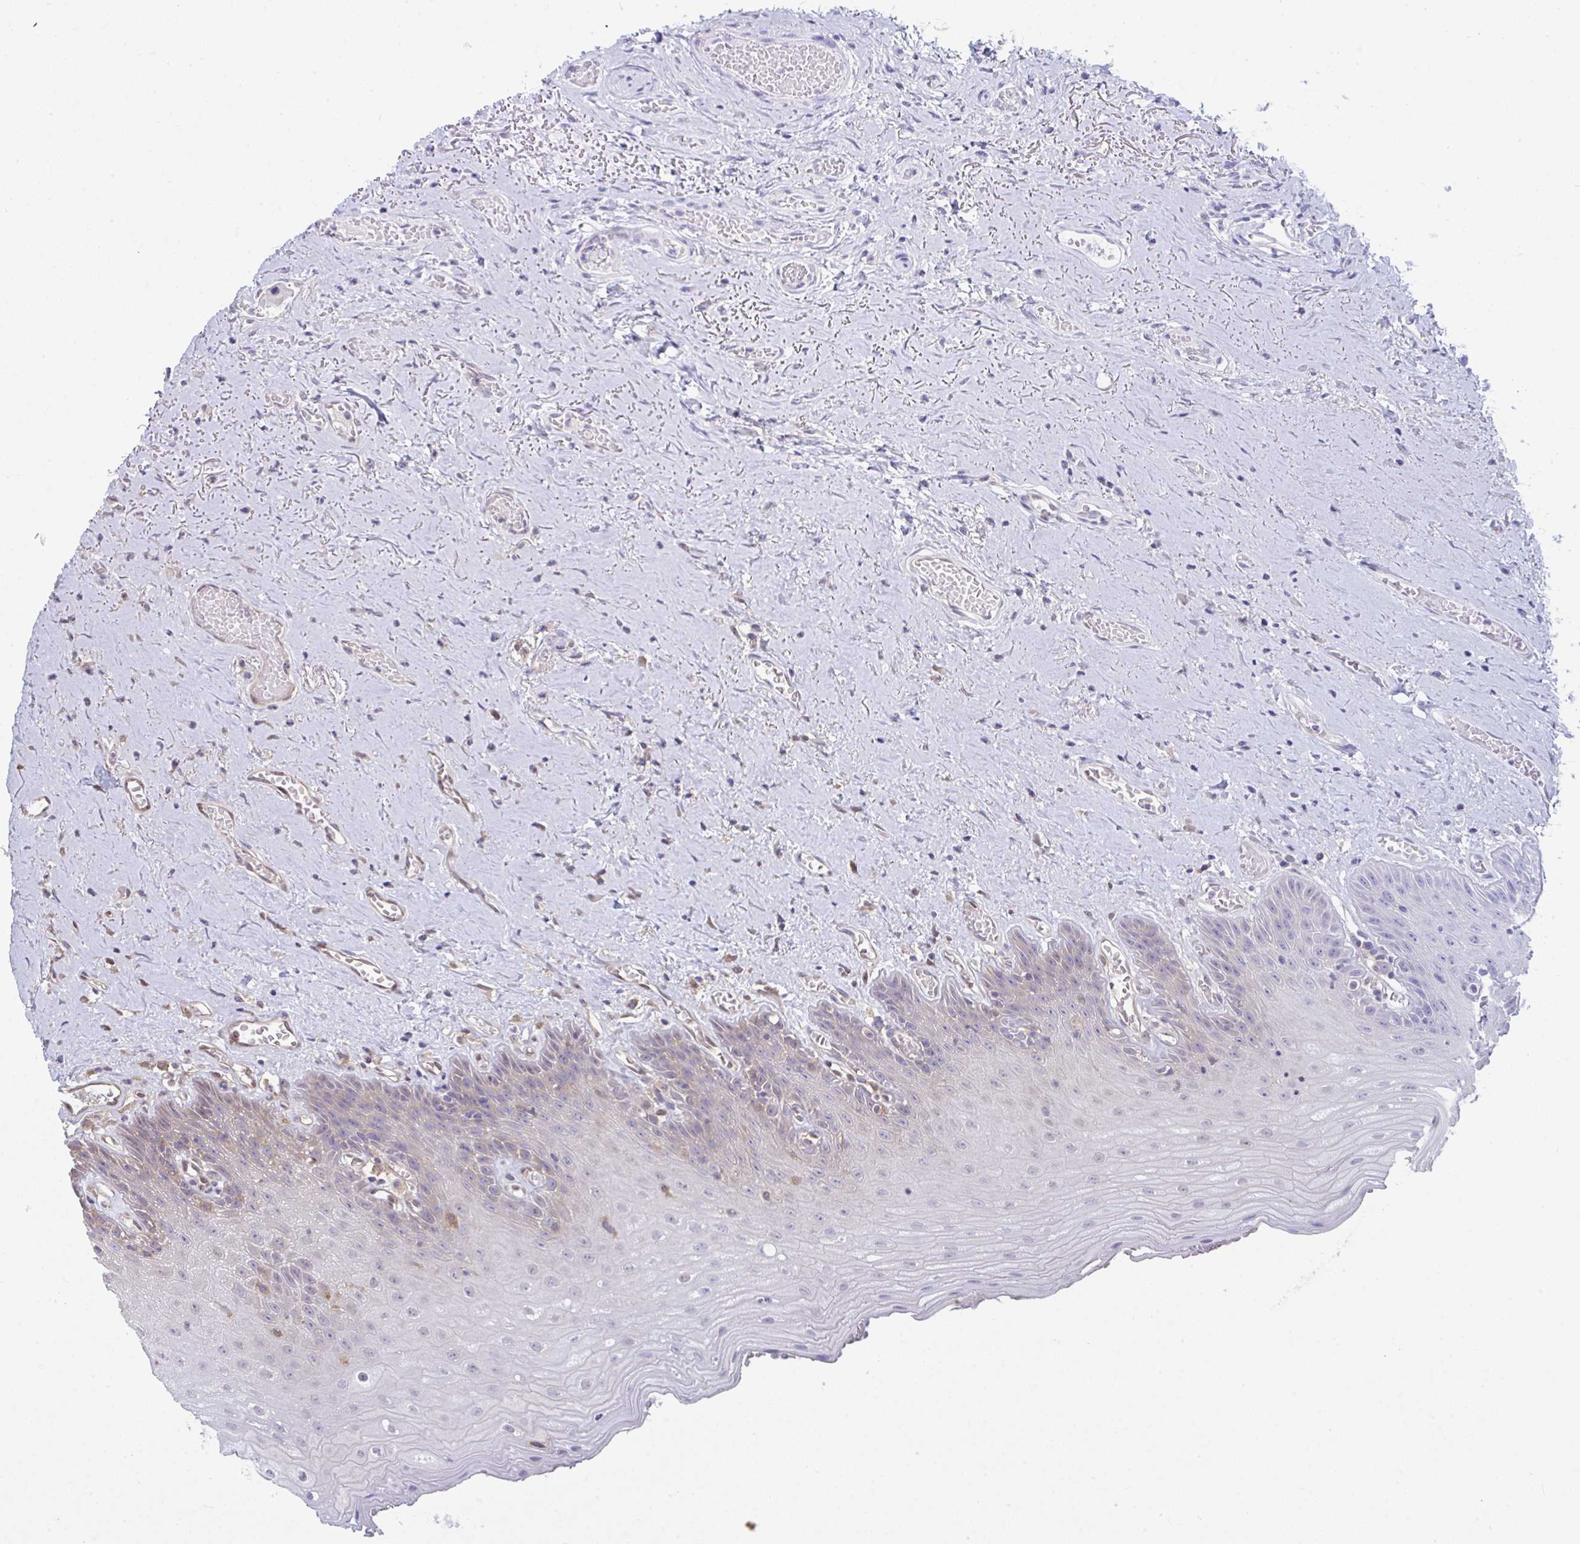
{"staining": {"intensity": "weak", "quantity": "25%-75%", "location": "cytoplasmic/membranous"}, "tissue": "oral mucosa", "cell_type": "Squamous epithelial cells", "image_type": "normal", "snomed": [{"axis": "morphology", "description": "Normal tissue, NOS"}, {"axis": "morphology", "description": "Squamous cell carcinoma, NOS"}, {"axis": "topography", "description": "Oral tissue"}, {"axis": "topography", "description": "Peripheral nerve tissue"}, {"axis": "topography", "description": "Head-Neck"}], "caption": "Protein staining demonstrates weak cytoplasmic/membranous staining in about 25%-75% of squamous epithelial cells in benign oral mucosa. (Stains: DAB (3,3'-diaminobenzidine) in brown, nuclei in blue, Microscopy: brightfield microscopy at high magnification).", "gene": "ALDH16A1", "patient": {"sex": "female", "age": 59}}